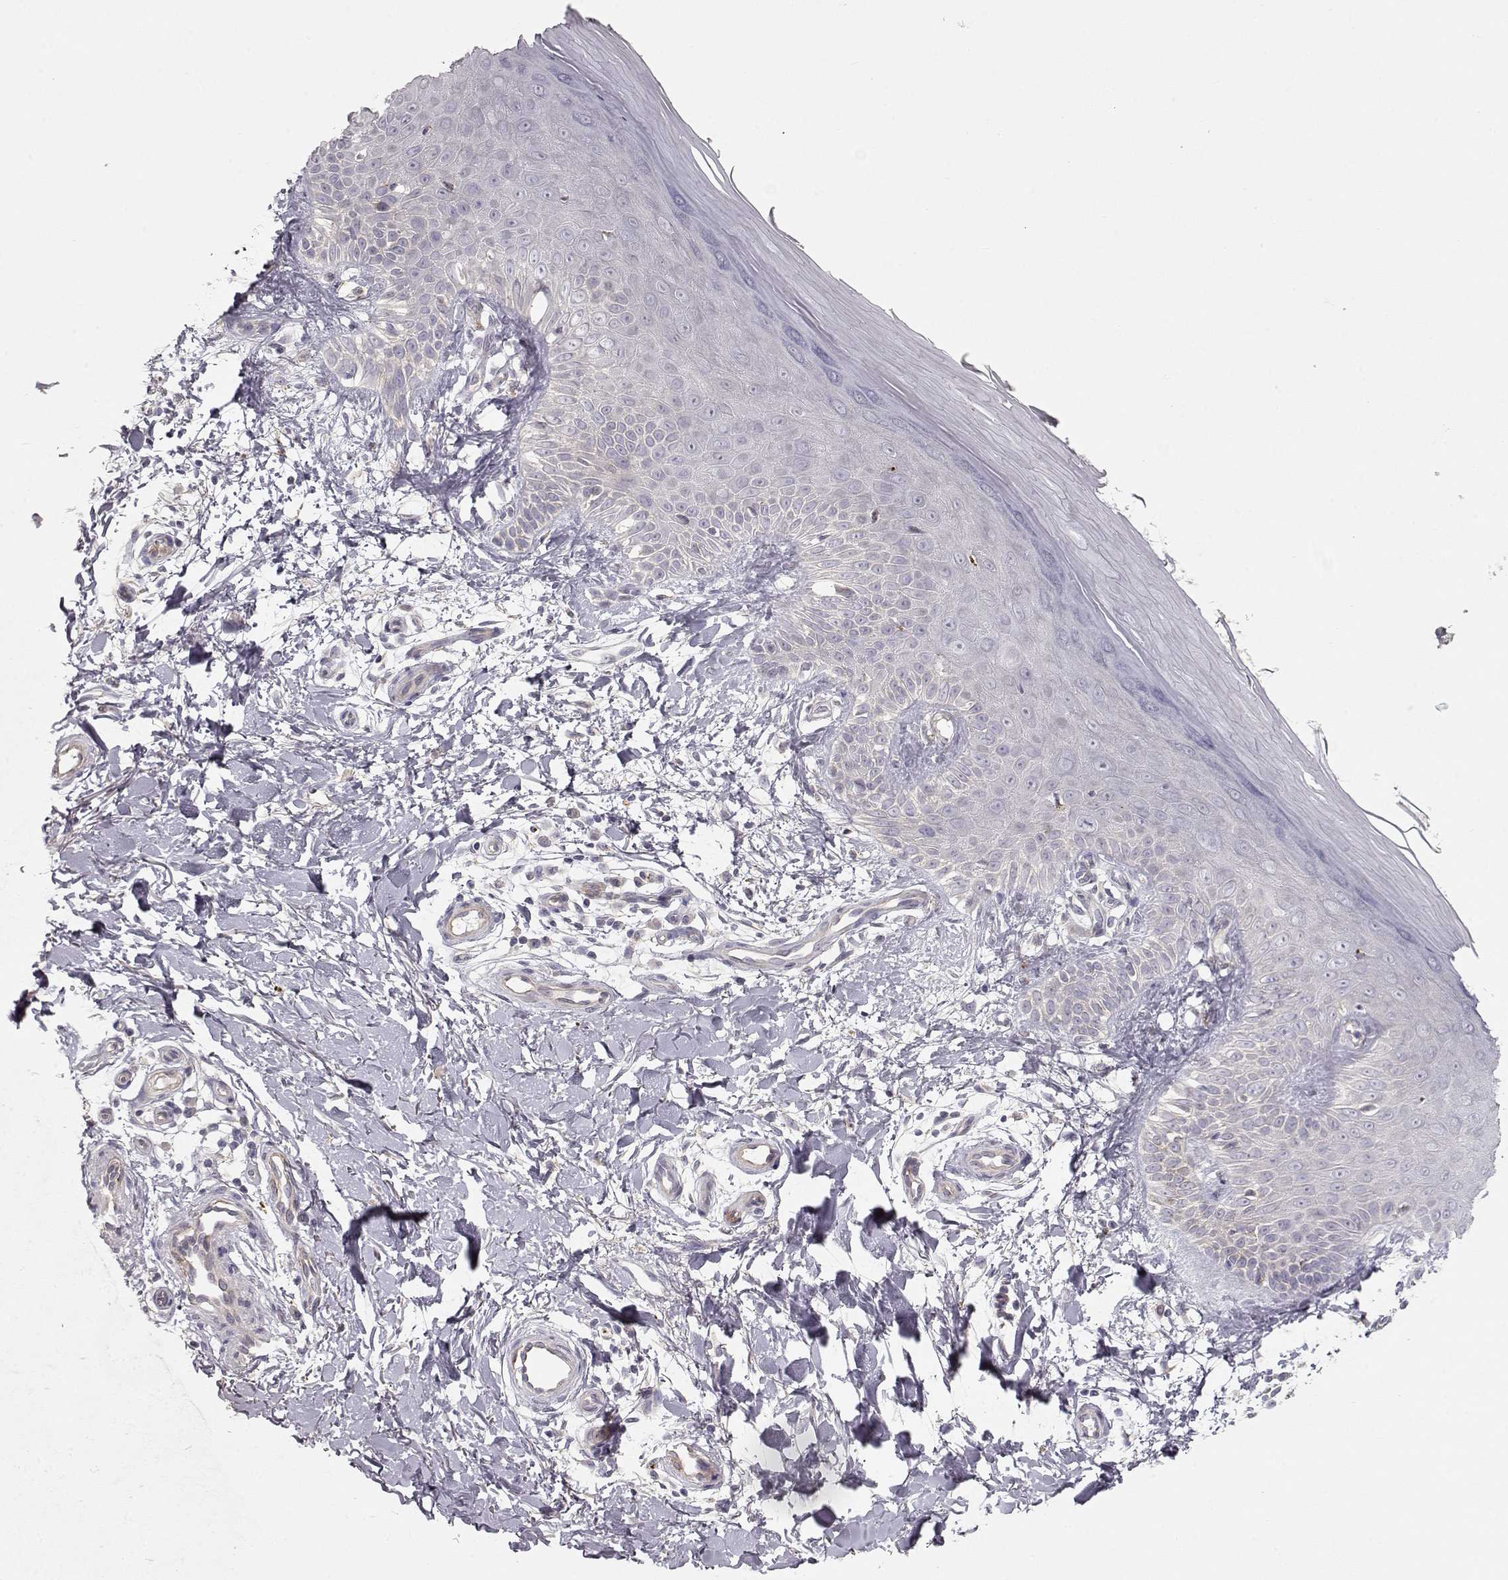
{"staining": {"intensity": "negative", "quantity": "none", "location": "none"}, "tissue": "skin", "cell_type": "Fibroblasts", "image_type": "normal", "snomed": [{"axis": "morphology", "description": "Normal tissue, NOS"}, {"axis": "morphology", "description": "Inflammation, NOS"}, {"axis": "morphology", "description": "Fibrosis, NOS"}, {"axis": "topography", "description": "Skin"}], "caption": "IHC histopathology image of unremarkable human skin stained for a protein (brown), which displays no positivity in fibroblasts.", "gene": "ARHGAP8", "patient": {"sex": "male", "age": 71}}